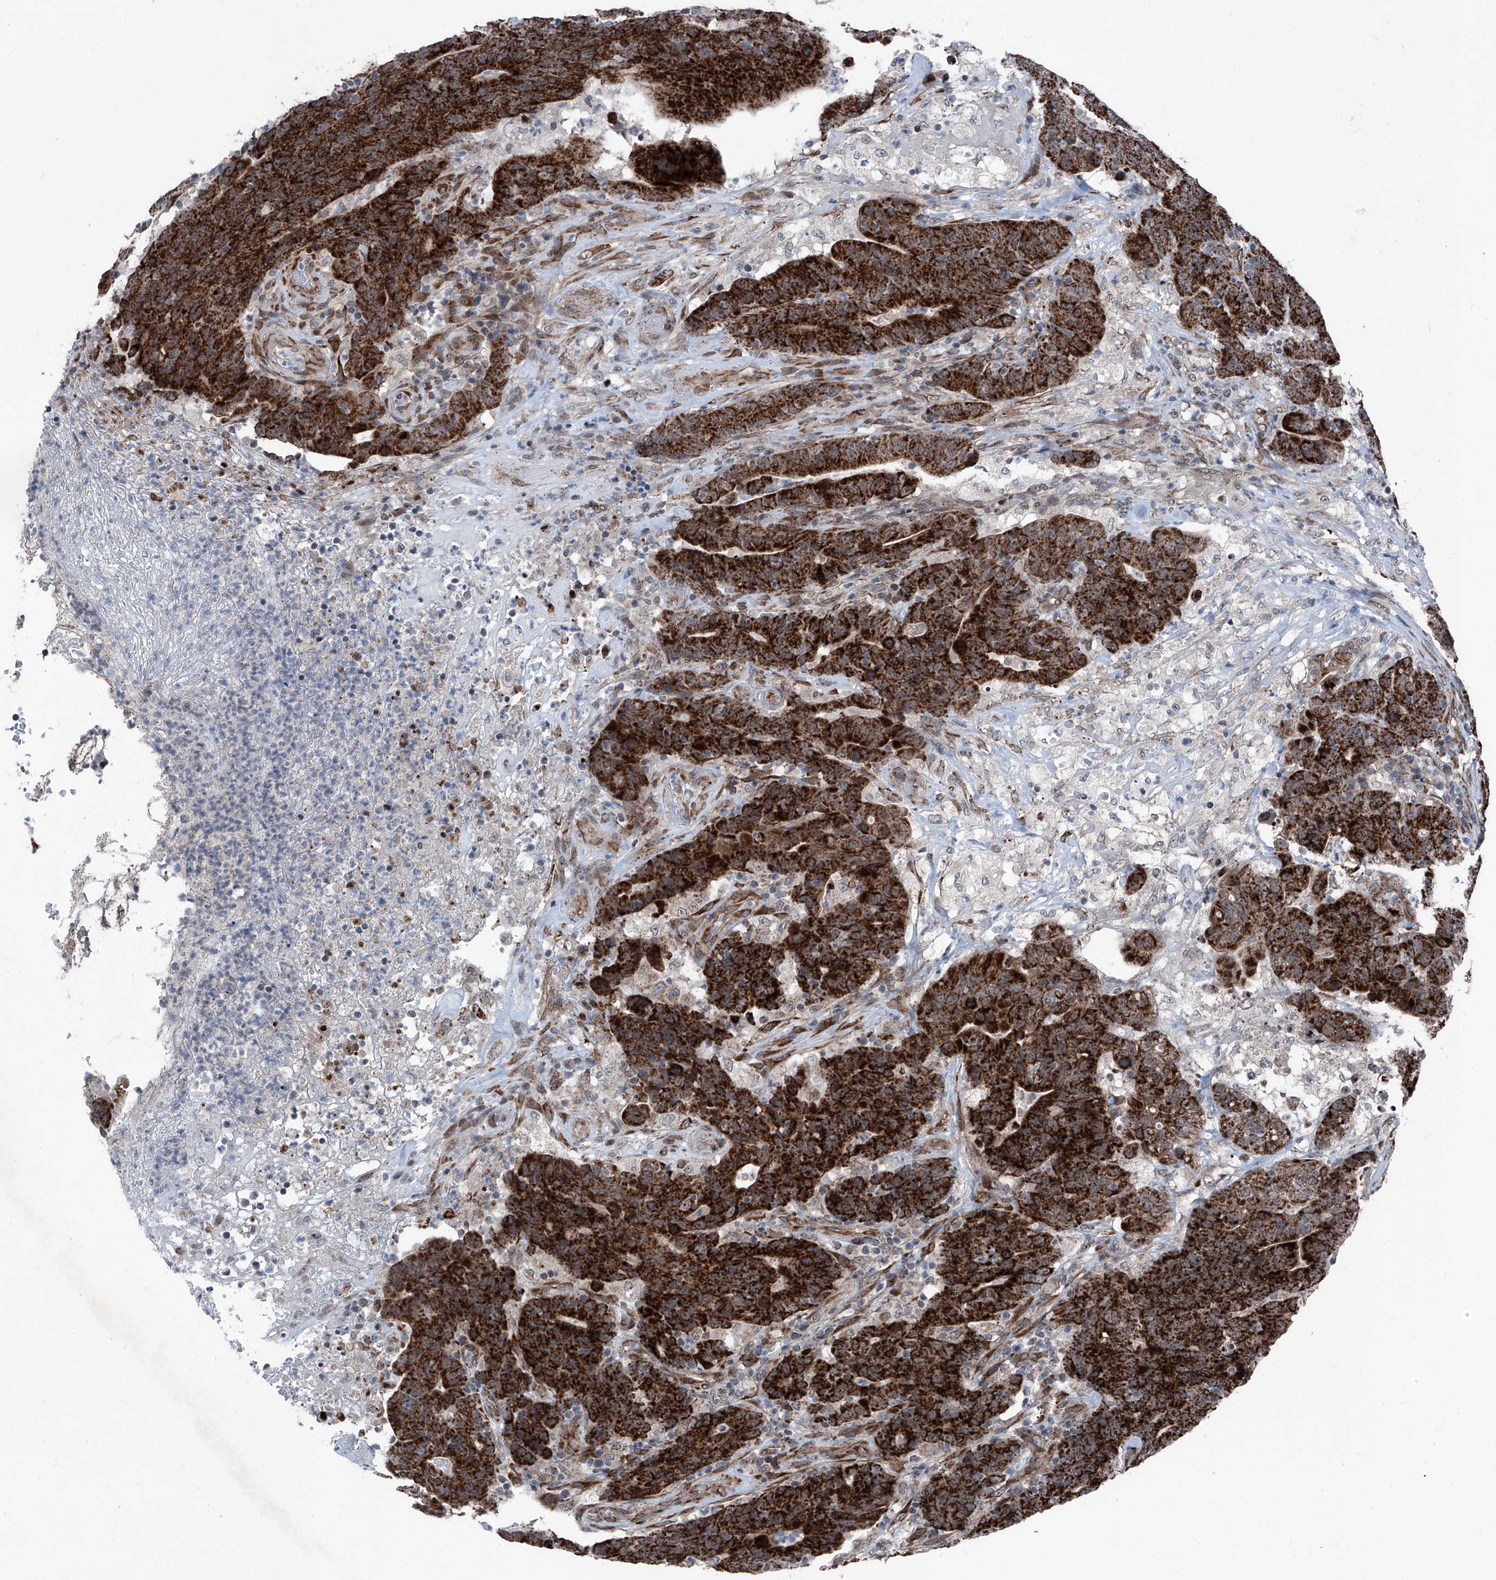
{"staining": {"intensity": "strong", "quantity": ">75%", "location": "cytoplasmic/membranous"}, "tissue": "colorectal cancer", "cell_type": "Tumor cells", "image_type": "cancer", "snomed": [{"axis": "morphology", "description": "Normal tissue, NOS"}, {"axis": "morphology", "description": "Adenocarcinoma, NOS"}, {"axis": "topography", "description": "Colon"}], "caption": "Immunohistochemical staining of adenocarcinoma (colorectal) displays high levels of strong cytoplasmic/membranous staining in about >75% of tumor cells. (IHC, brightfield microscopy, high magnification).", "gene": "COA7", "patient": {"sex": "female", "age": 75}}